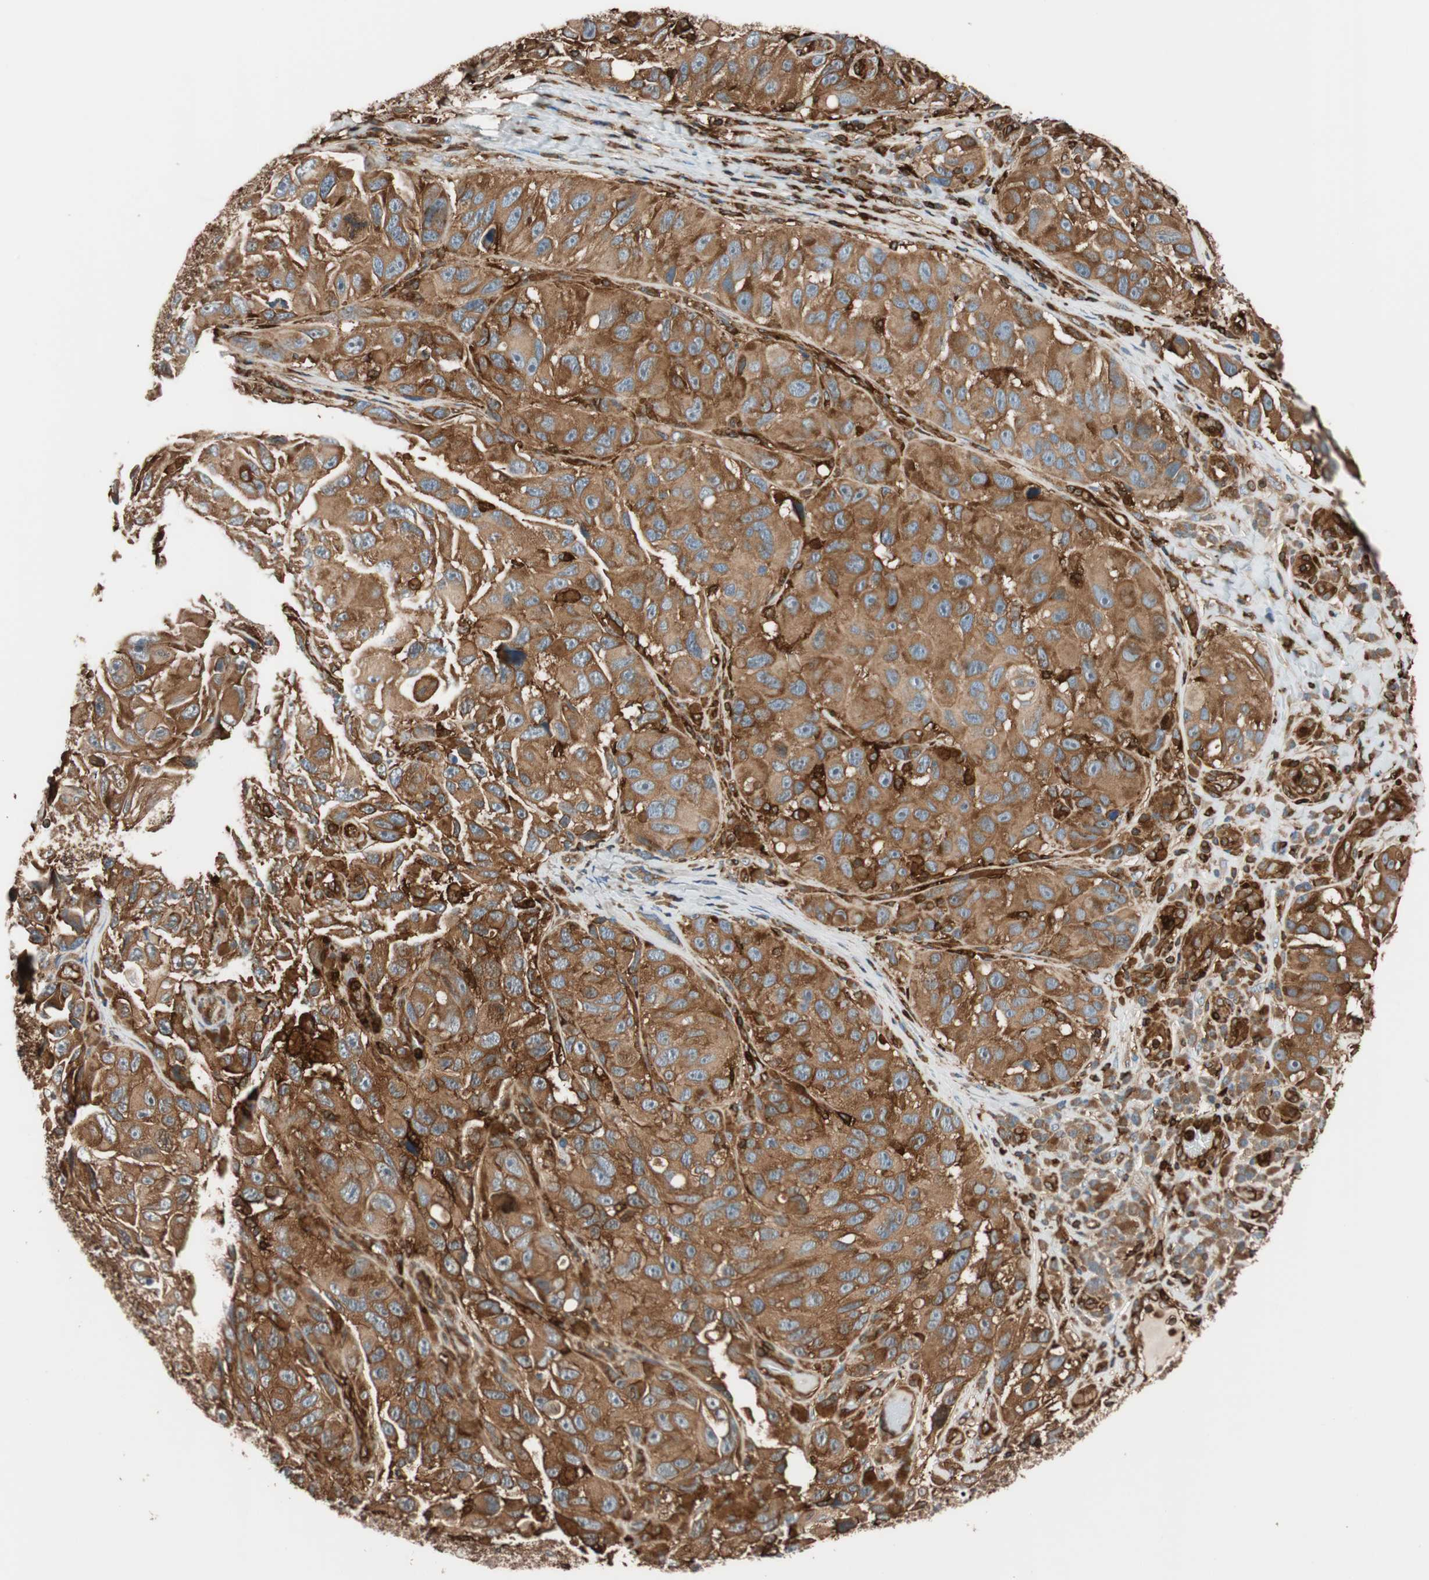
{"staining": {"intensity": "strong", "quantity": ">75%", "location": "cytoplasmic/membranous"}, "tissue": "melanoma", "cell_type": "Tumor cells", "image_type": "cancer", "snomed": [{"axis": "morphology", "description": "Malignant melanoma, NOS"}, {"axis": "topography", "description": "Skin"}], "caption": "A high amount of strong cytoplasmic/membranous staining is present in approximately >75% of tumor cells in melanoma tissue.", "gene": "VASP", "patient": {"sex": "female", "age": 73}}